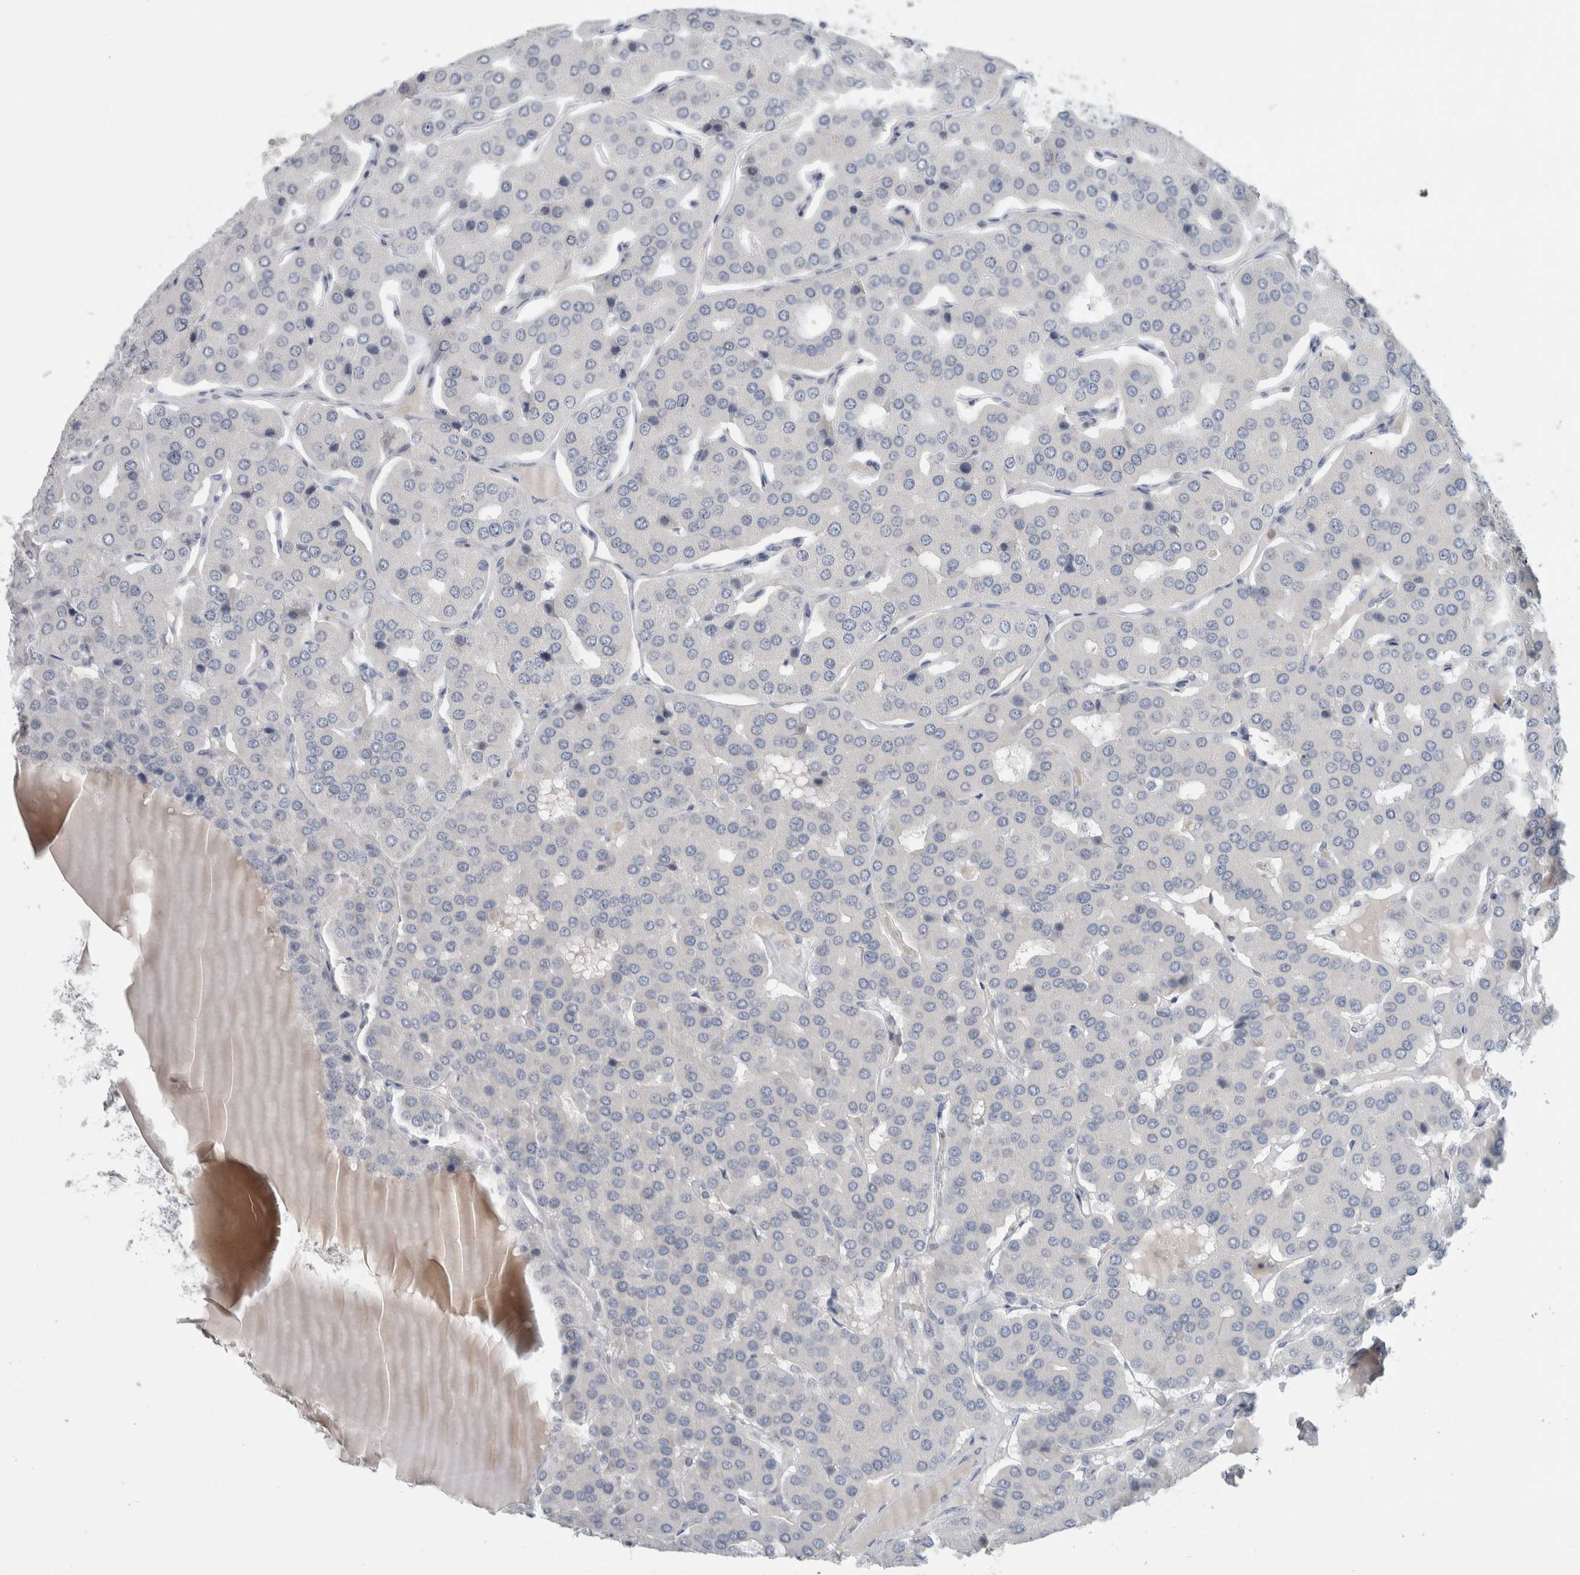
{"staining": {"intensity": "negative", "quantity": "none", "location": "none"}, "tissue": "parathyroid gland", "cell_type": "Glandular cells", "image_type": "normal", "snomed": [{"axis": "morphology", "description": "Normal tissue, NOS"}, {"axis": "morphology", "description": "Adenoma, NOS"}, {"axis": "topography", "description": "Parathyroid gland"}], "caption": "The histopathology image shows no staining of glandular cells in normal parathyroid gland.", "gene": "FMR1NB", "patient": {"sex": "female", "age": 86}}